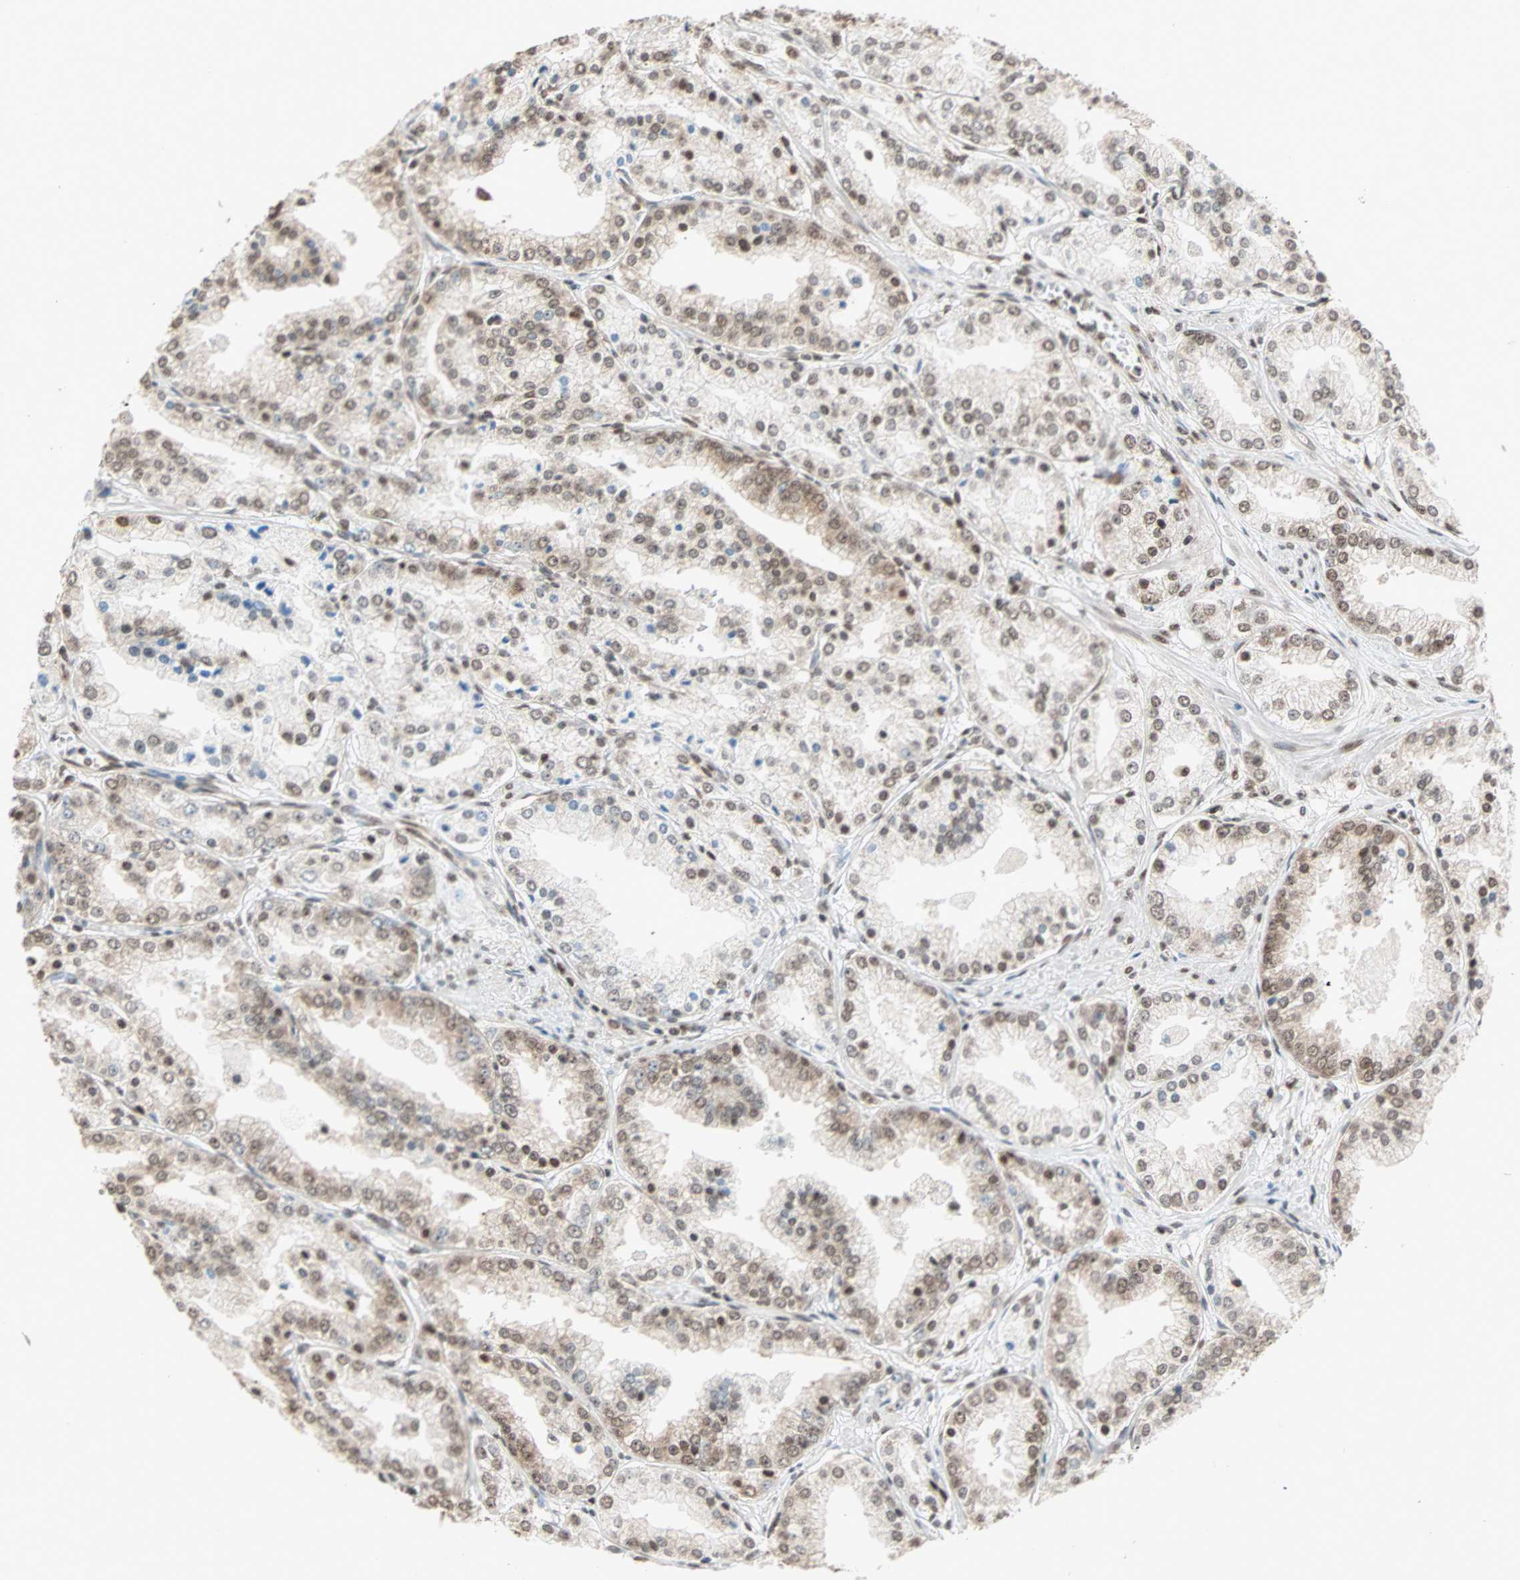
{"staining": {"intensity": "moderate", "quantity": ">75%", "location": "nuclear"}, "tissue": "prostate cancer", "cell_type": "Tumor cells", "image_type": "cancer", "snomed": [{"axis": "morphology", "description": "Adenocarcinoma, High grade"}, {"axis": "topography", "description": "Prostate"}], "caption": "This photomicrograph displays IHC staining of human prostate high-grade adenocarcinoma, with medium moderate nuclear positivity in about >75% of tumor cells.", "gene": "DAZAP1", "patient": {"sex": "male", "age": 61}}